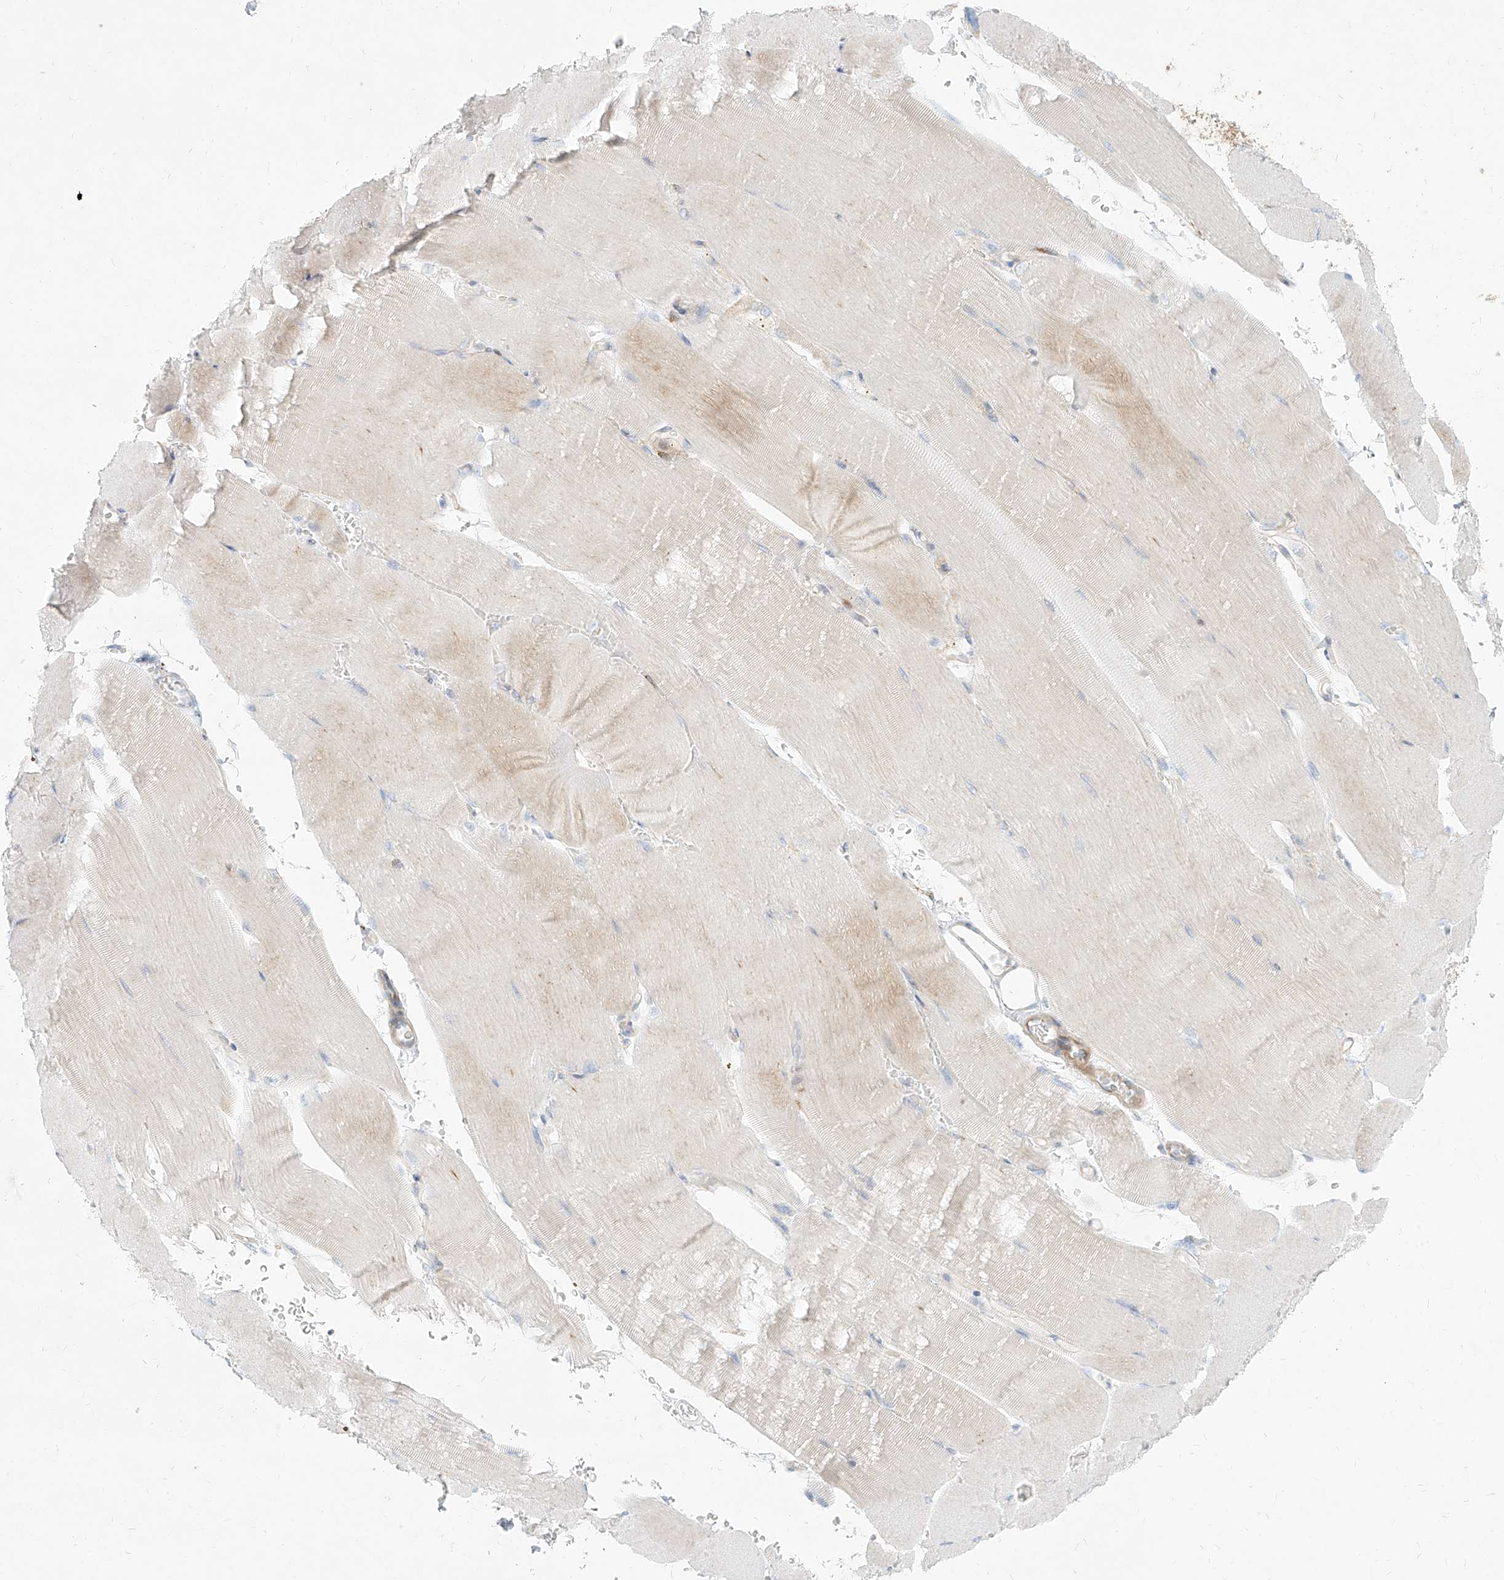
{"staining": {"intensity": "weak", "quantity": "<25%", "location": "cytoplasmic/membranous"}, "tissue": "skeletal muscle", "cell_type": "Myocytes", "image_type": "normal", "snomed": [{"axis": "morphology", "description": "Normal tissue, NOS"}, {"axis": "topography", "description": "Skeletal muscle"}, {"axis": "topography", "description": "Parathyroid gland"}], "caption": "Protein analysis of unremarkable skeletal muscle displays no significant expression in myocytes.", "gene": "MTX2", "patient": {"sex": "female", "age": 37}}